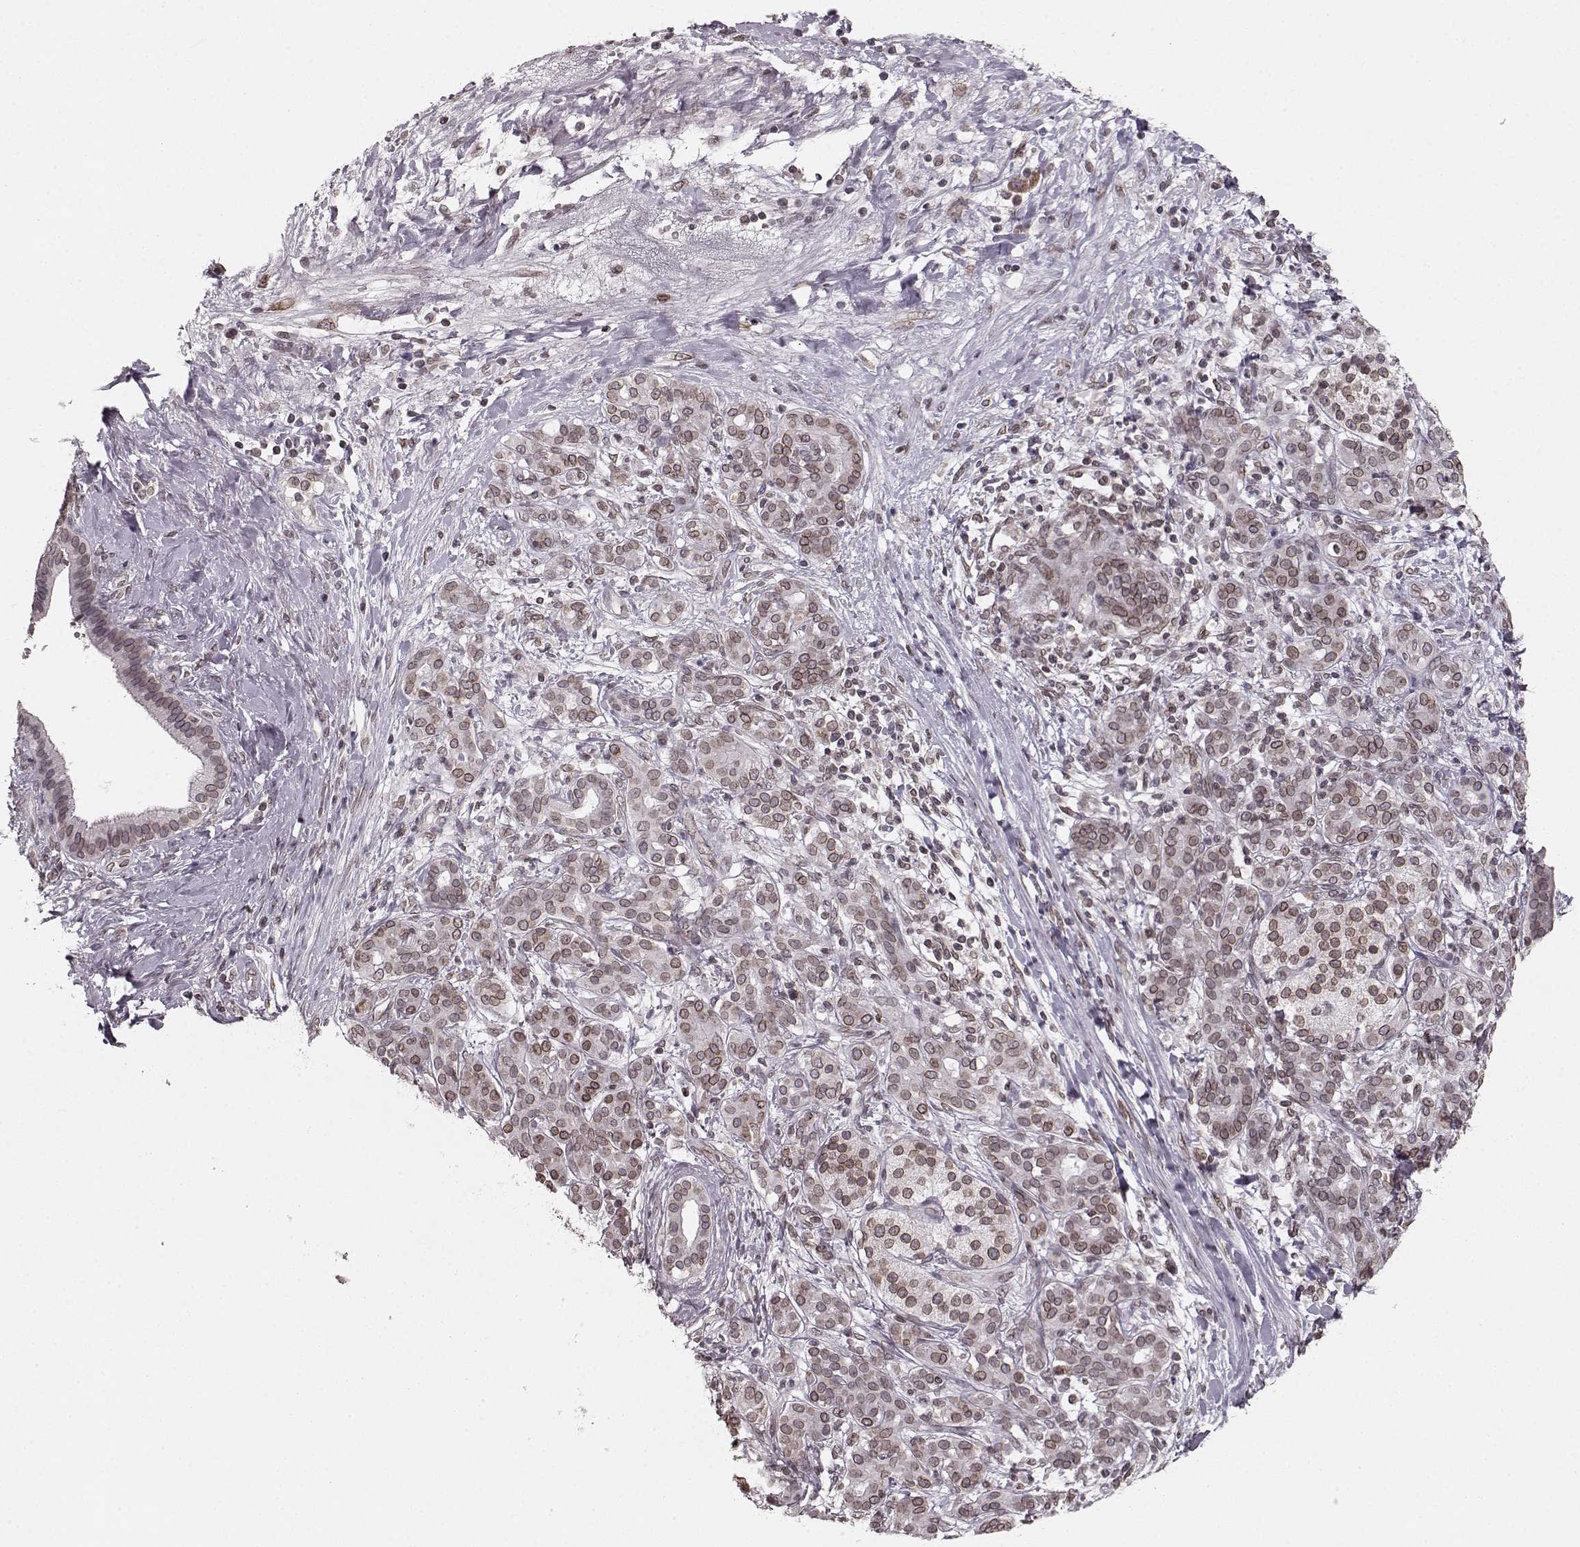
{"staining": {"intensity": "moderate", "quantity": ">75%", "location": "cytoplasmic/membranous,nuclear"}, "tissue": "pancreatic cancer", "cell_type": "Tumor cells", "image_type": "cancer", "snomed": [{"axis": "morphology", "description": "Adenocarcinoma, NOS"}, {"axis": "topography", "description": "Pancreas"}], "caption": "Immunohistochemistry histopathology image of human adenocarcinoma (pancreatic) stained for a protein (brown), which displays medium levels of moderate cytoplasmic/membranous and nuclear staining in approximately >75% of tumor cells.", "gene": "DCAF12", "patient": {"sex": "male", "age": 44}}